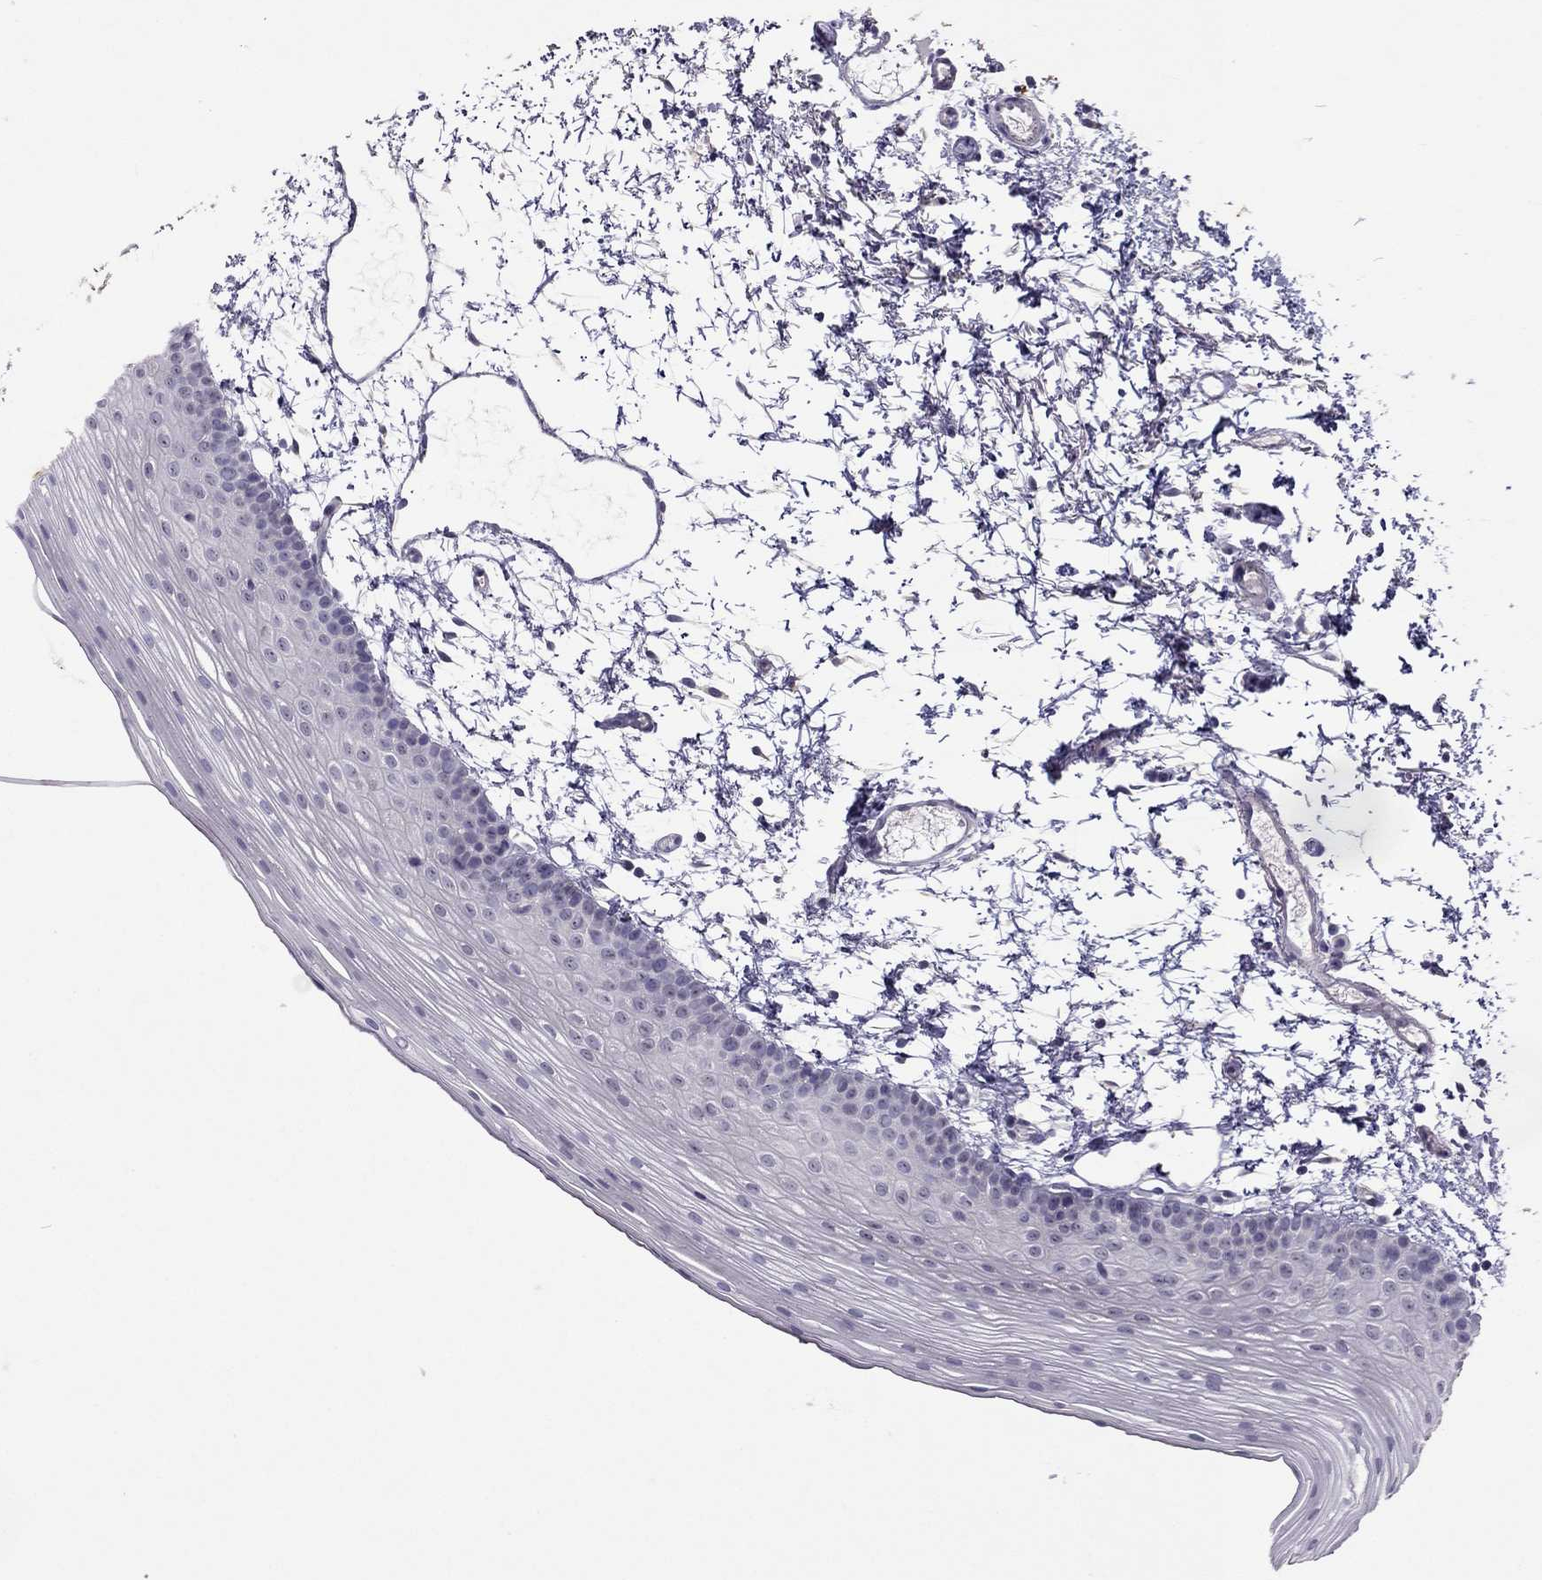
{"staining": {"intensity": "negative", "quantity": "none", "location": "none"}, "tissue": "oral mucosa", "cell_type": "Squamous epithelial cells", "image_type": "normal", "snomed": [{"axis": "morphology", "description": "Normal tissue, NOS"}, {"axis": "topography", "description": "Oral tissue"}], "caption": "A high-resolution micrograph shows IHC staining of normal oral mucosa, which shows no significant positivity in squamous epithelial cells. (DAB (3,3'-diaminobenzidine) immunohistochemistry (IHC) visualized using brightfield microscopy, high magnification).", "gene": "LRRC46", "patient": {"sex": "female", "age": 57}}